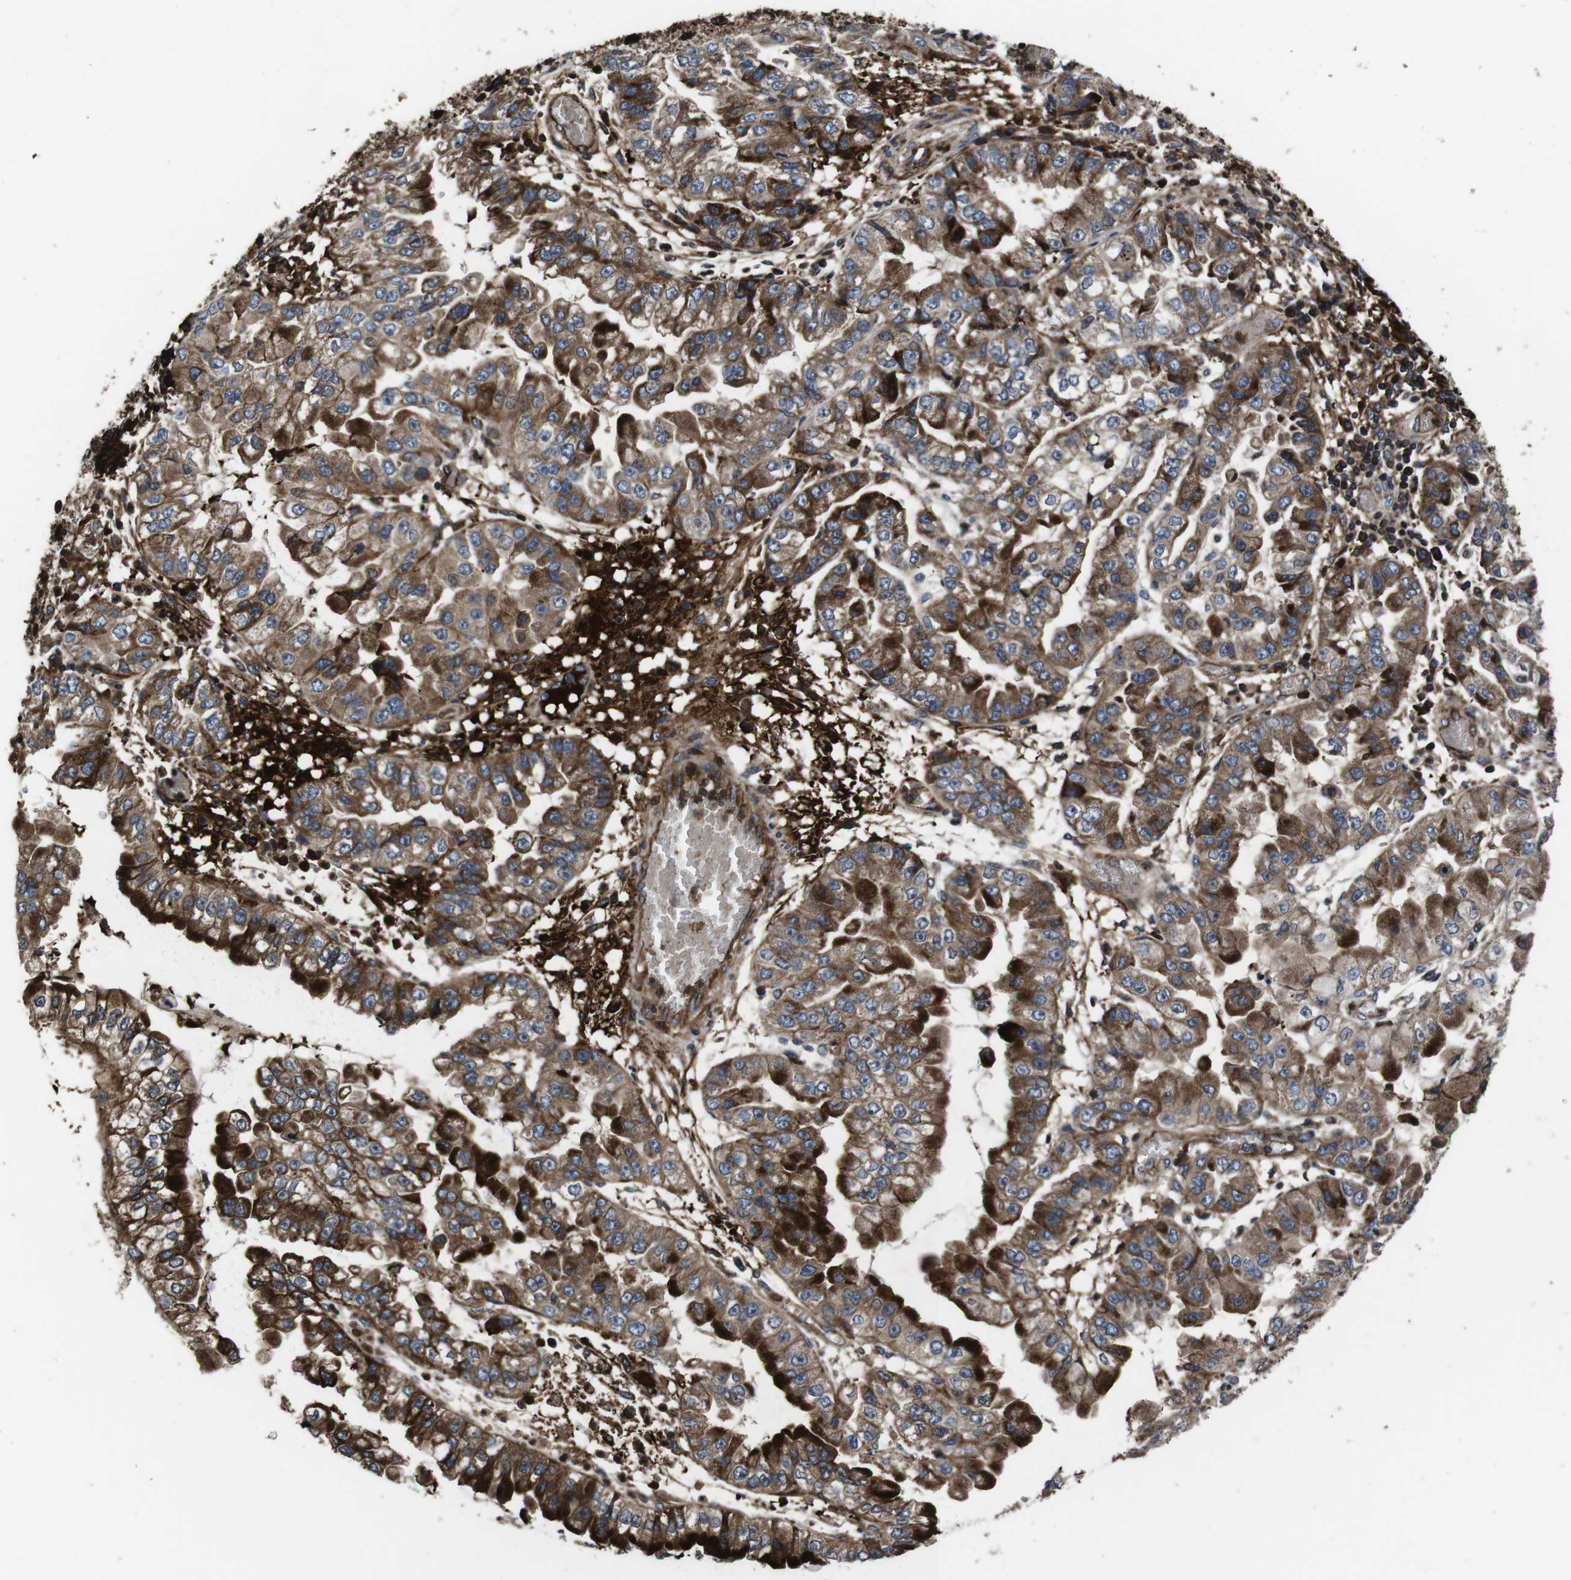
{"staining": {"intensity": "moderate", "quantity": ">75%", "location": "cytoplasmic/membranous"}, "tissue": "liver cancer", "cell_type": "Tumor cells", "image_type": "cancer", "snomed": [{"axis": "morphology", "description": "Cholangiocarcinoma"}, {"axis": "topography", "description": "Liver"}], "caption": "Immunohistochemical staining of liver cancer (cholangiocarcinoma) displays moderate cytoplasmic/membranous protein expression in approximately >75% of tumor cells.", "gene": "SMYD3", "patient": {"sex": "female", "age": 79}}